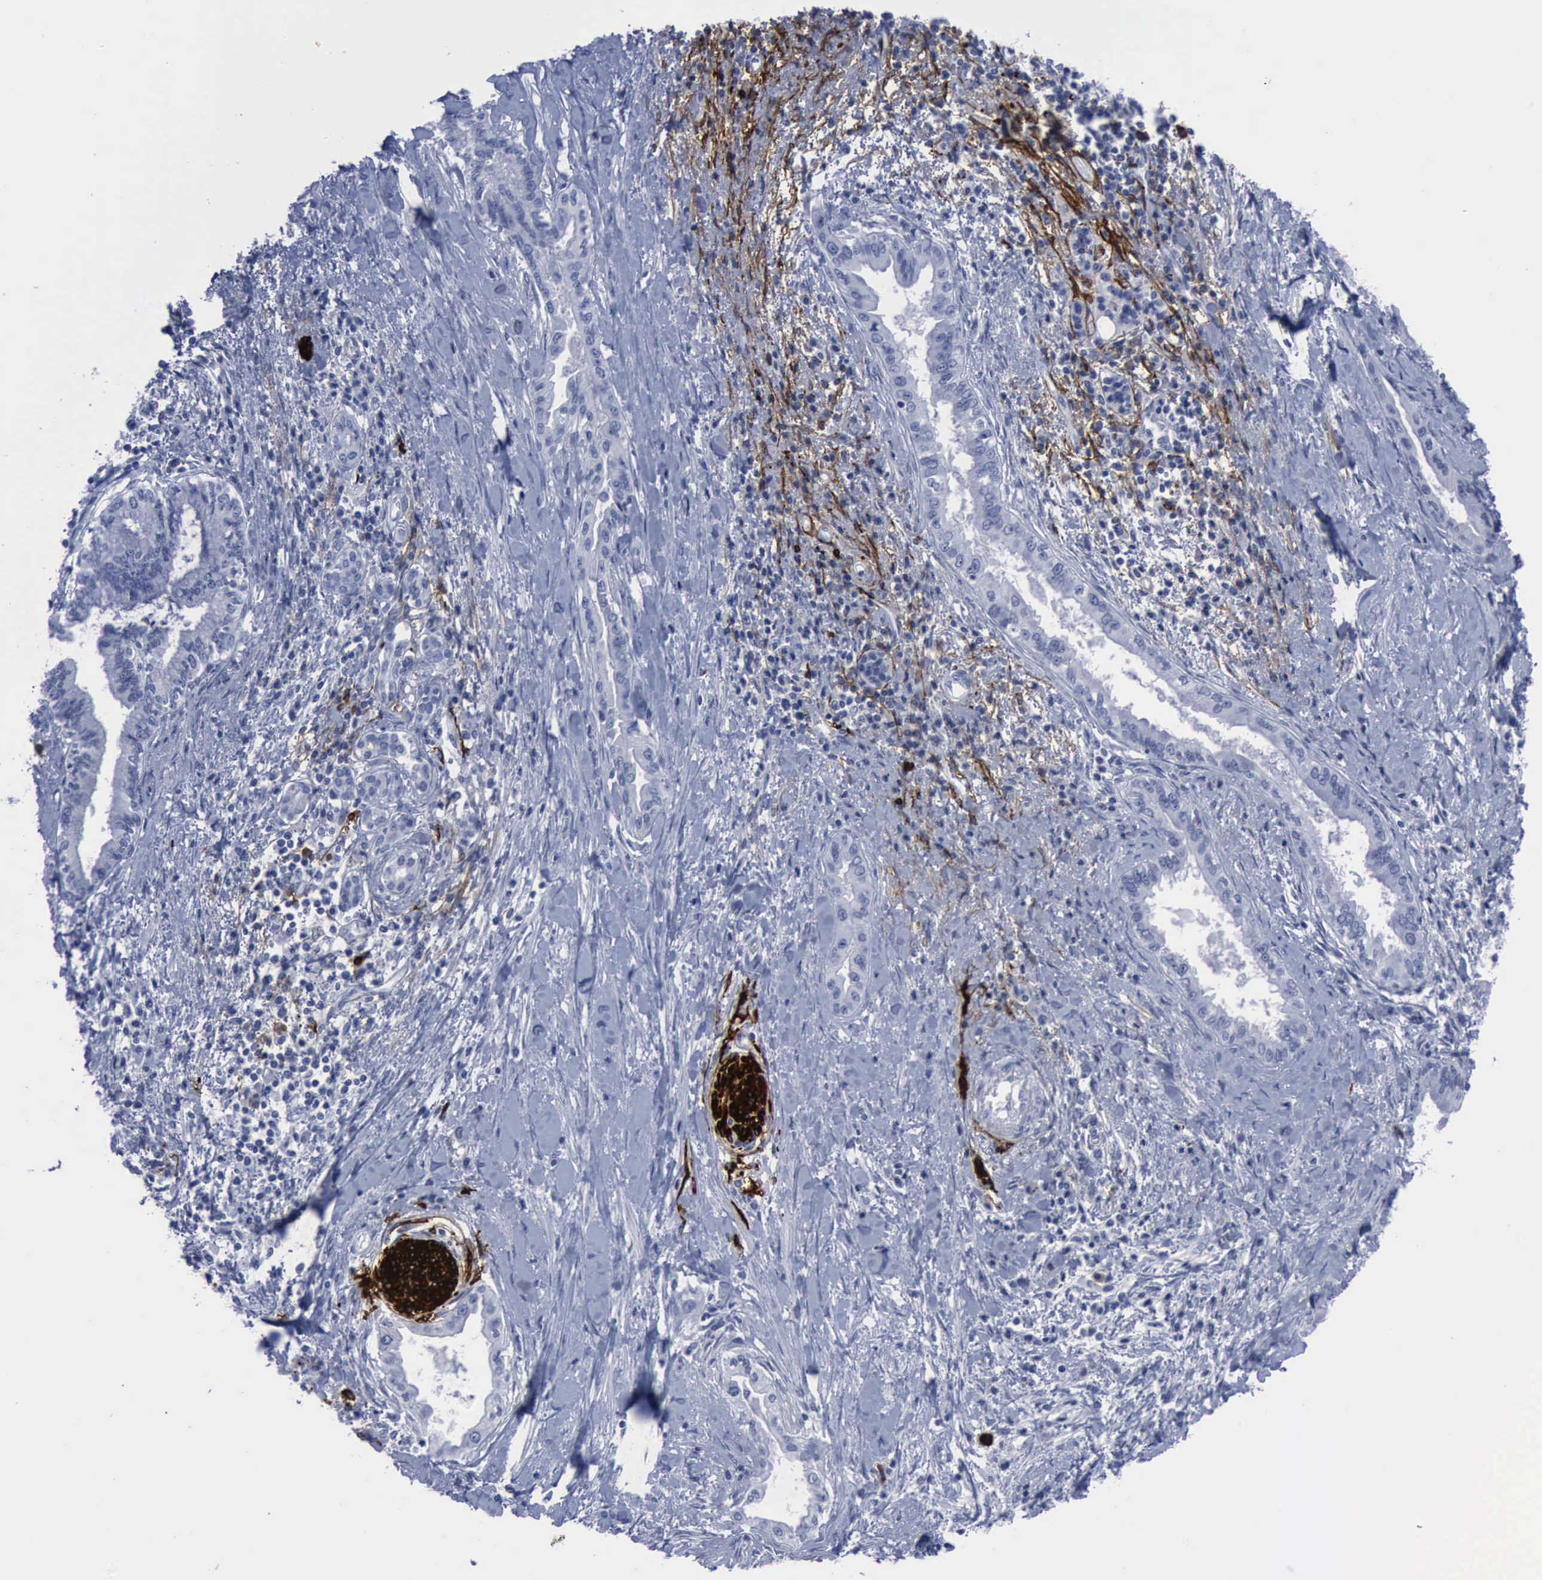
{"staining": {"intensity": "negative", "quantity": "none", "location": "none"}, "tissue": "pancreatic cancer", "cell_type": "Tumor cells", "image_type": "cancer", "snomed": [{"axis": "morphology", "description": "Adenocarcinoma, NOS"}, {"axis": "topography", "description": "Pancreas"}], "caption": "A micrograph of human pancreatic cancer (adenocarcinoma) is negative for staining in tumor cells.", "gene": "NGFR", "patient": {"sex": "female", "age": 64}}